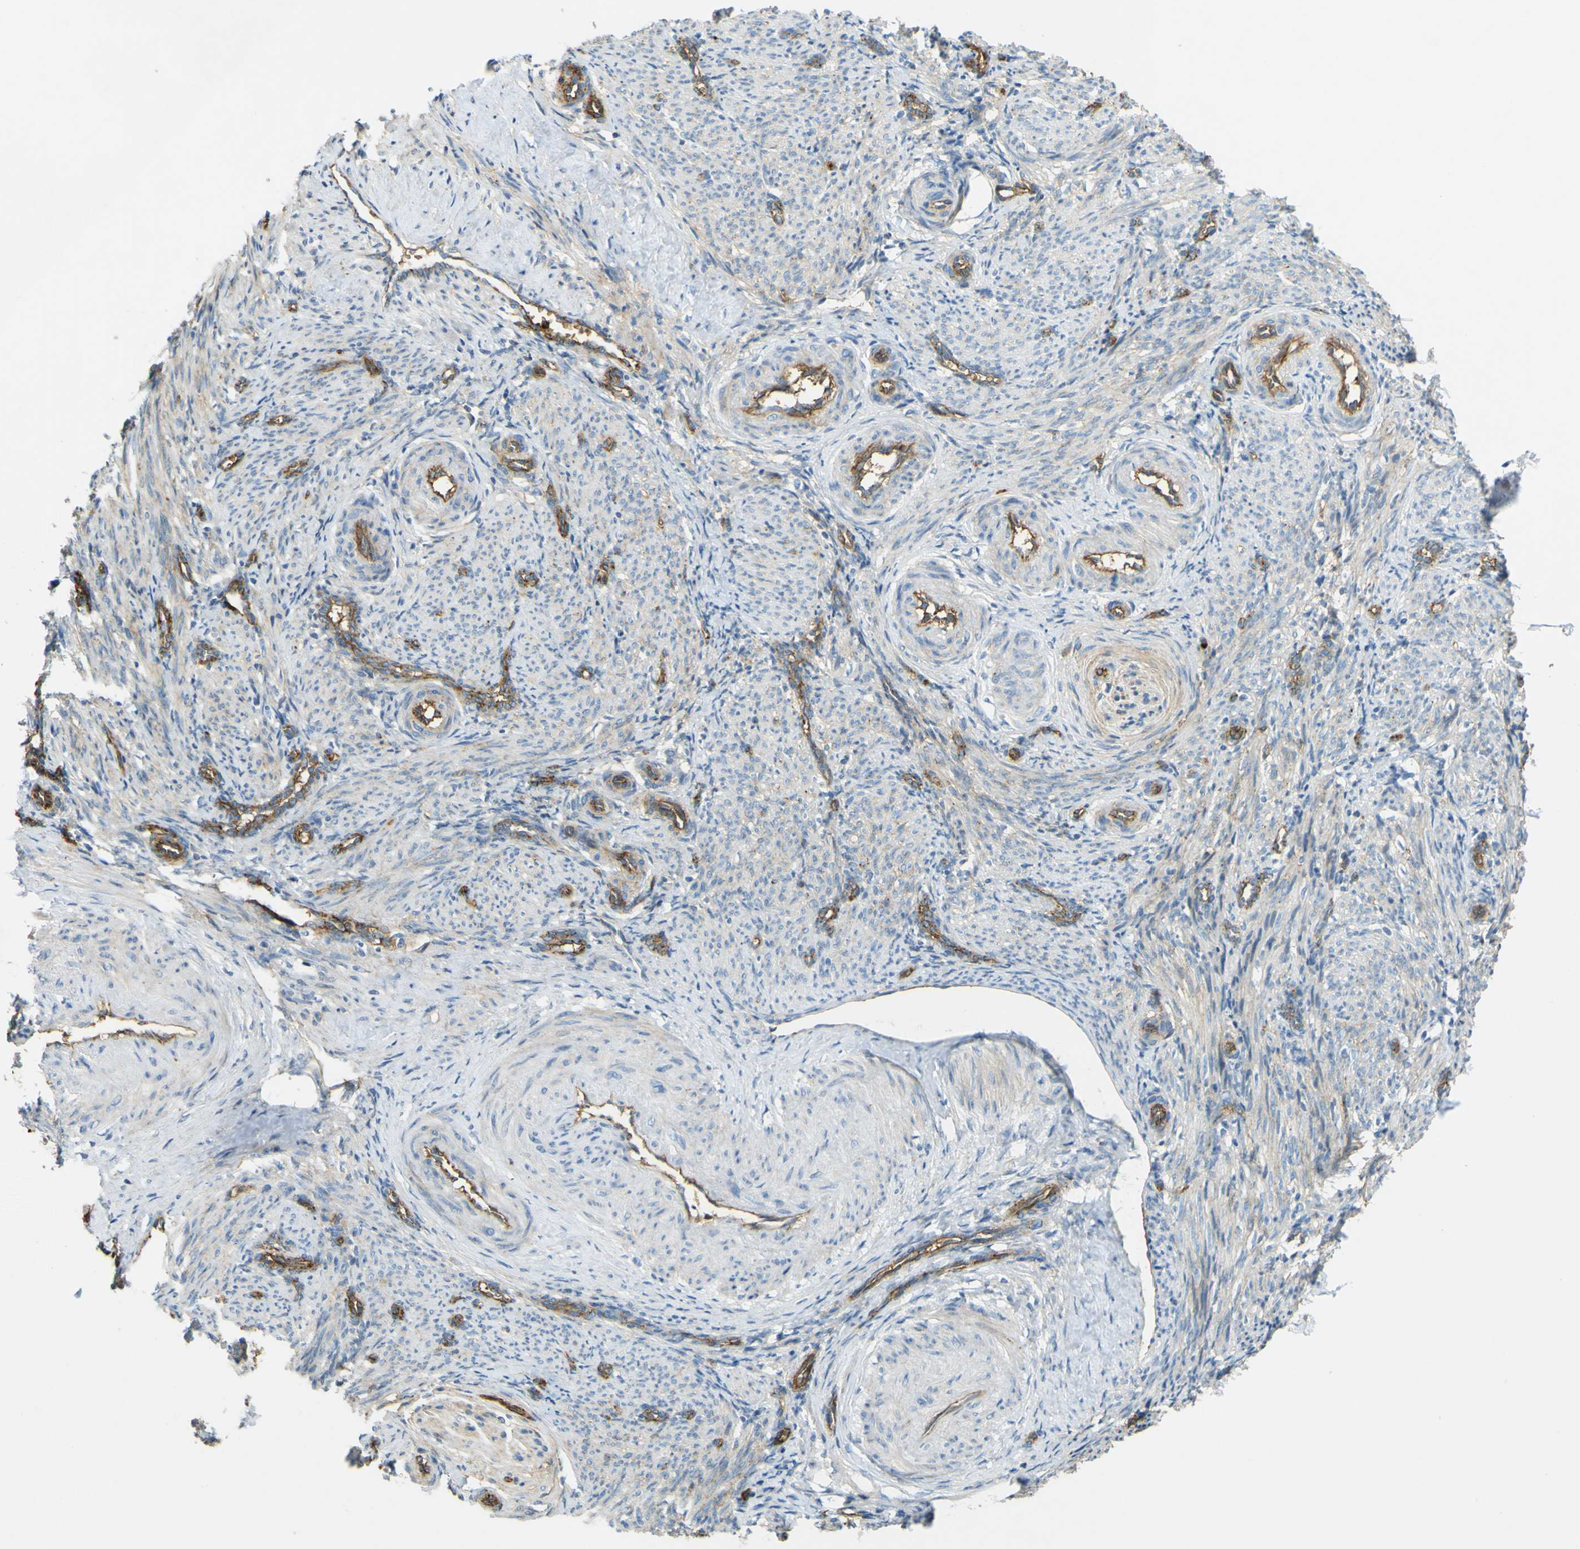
{"staining": {"intensity": "negative", "quantity": "none", "location": "none"}, "tissue": "smooth muscle", "cell_type": "Smooth muscle cells", "image_type": "normal", "snomed": [{"axis": "morphology", "description": "Normal tissue, NOS"}, {"axis": "topography", "description": "Endometrium"}], "caption": "IHC of unremarkable smooth muscle demonstrates no positivity in smooth muscle cells. (DAB immunohistochemistry (IHC), high magnification).", "gene": "PLXDC1", "patient": {"sex": "female", "age": 33}}